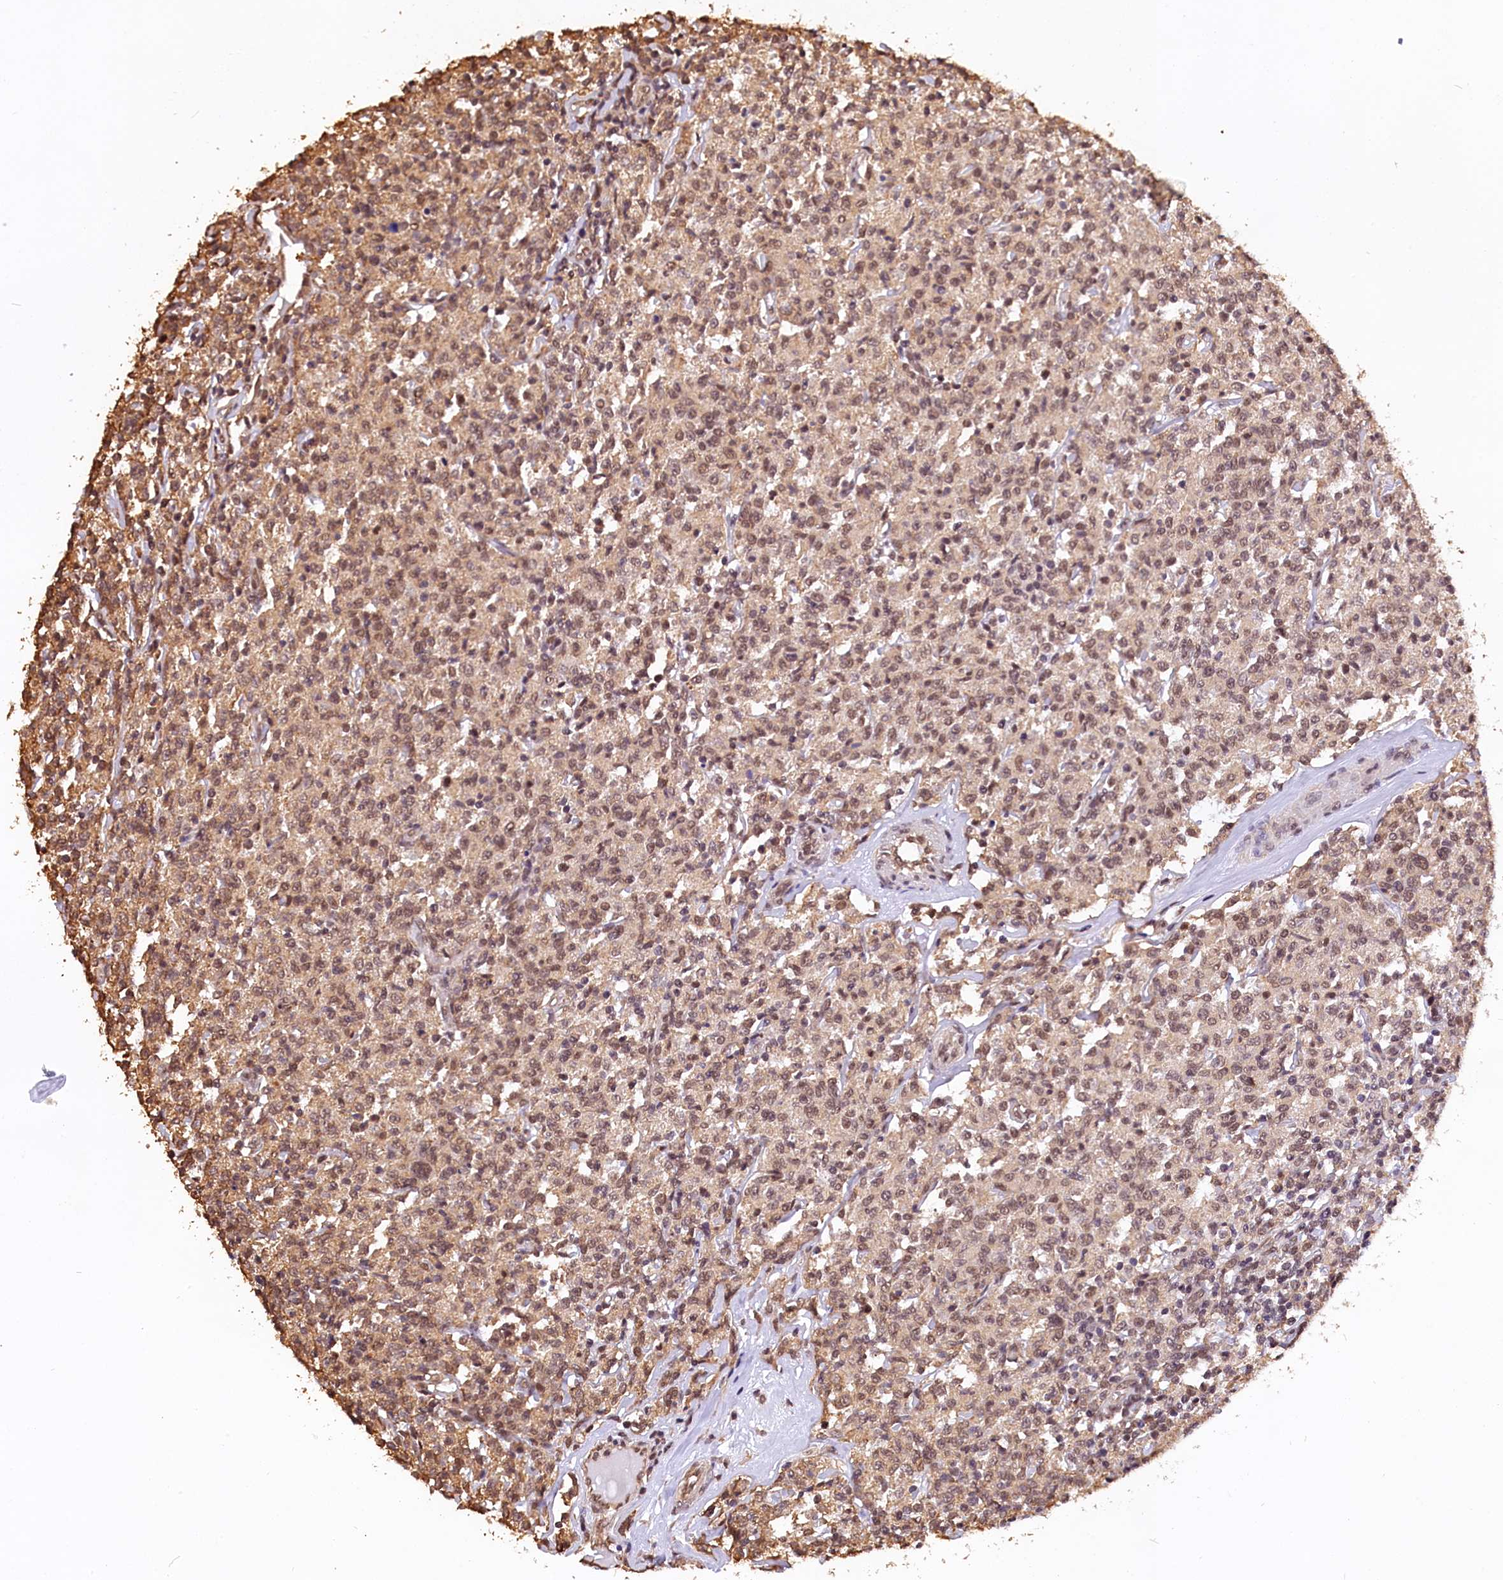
{"staining": {"intensity": "moderate", "quantity": ">75%", "location": "nuclear"}, "tissue": "lymphoma", "cell_type": "Tumor cells", "image_type": "cancer", "snomed": [{"axis": "morphology", "description": "Malignant lymphoma, non-Hodgkin's type, Low grade"}, {"axis": "topography", "description": "Small intestine"}], "caption": "Moderate nuclear protein staining is appreciated in approximately >75% of tumor cells in malignant lymphoma, non-Hodgkin's type (low-grade). (Stains: DAB in brown, nuclei in blue, Microscopy: brightfield microscopy at high magnification).", "gene": "ZC3H4", "patient": {"sex": "female", "age": 59}}